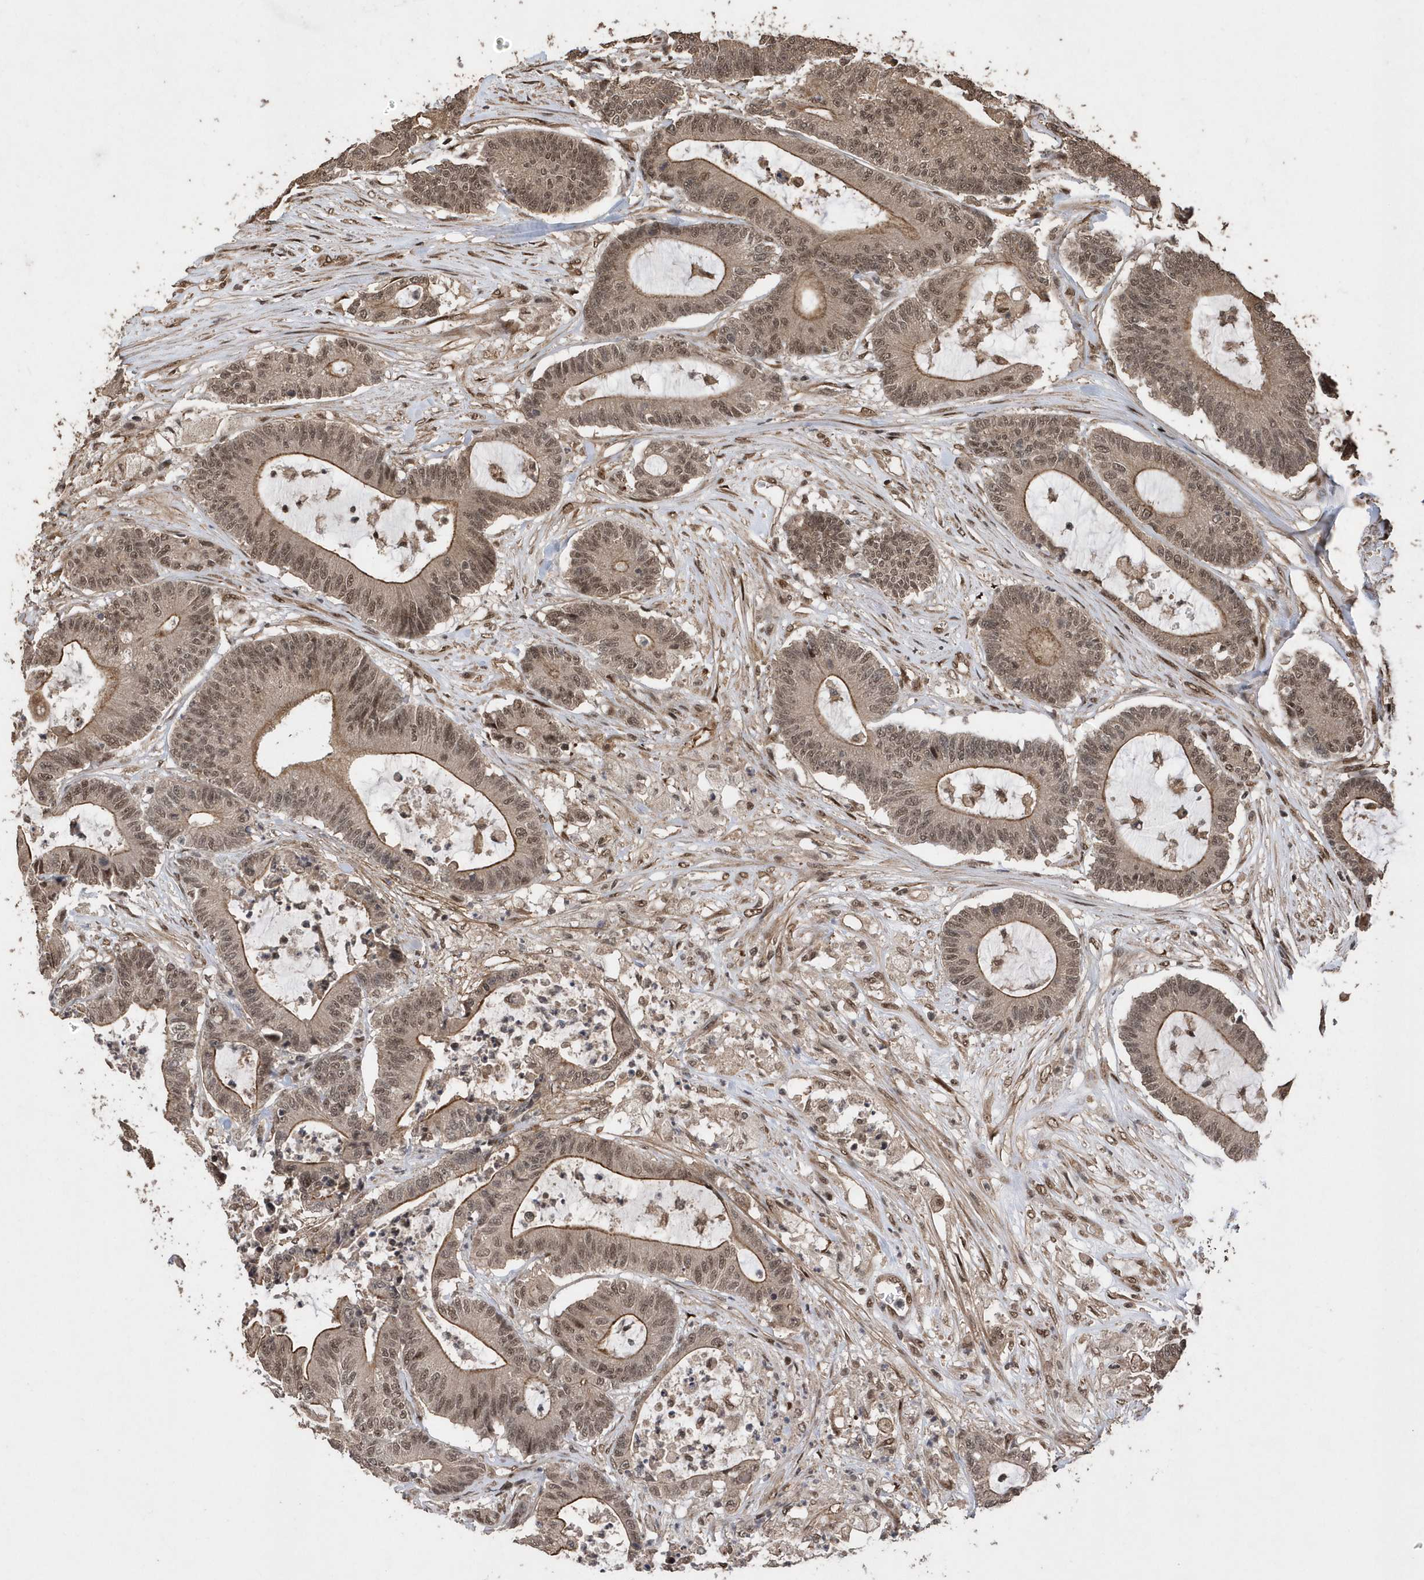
{"staining": {"intensity": "moderate", "quantity": ">75%", "location": "cytoplasmic/membranous,nuclear"}, "tissue": "colorectal cancer", "cell_type": "Tumor cells", "image_type": "cancer", "snomed": [{"axis": "morphology", "description": "Adenocarcinoma, NOS"}, {"axis": "topography", "description": "Colon"}], "caption": "Human colorectal cancer (adenocarcinoma) stained for a protein (brown) exhibits moderate cytoplasmic/membranous and nuclear positive positivity in about >75% of tumor cells.", "gene": "INTS12", "patient": {"sex": "female", "age": 84}}